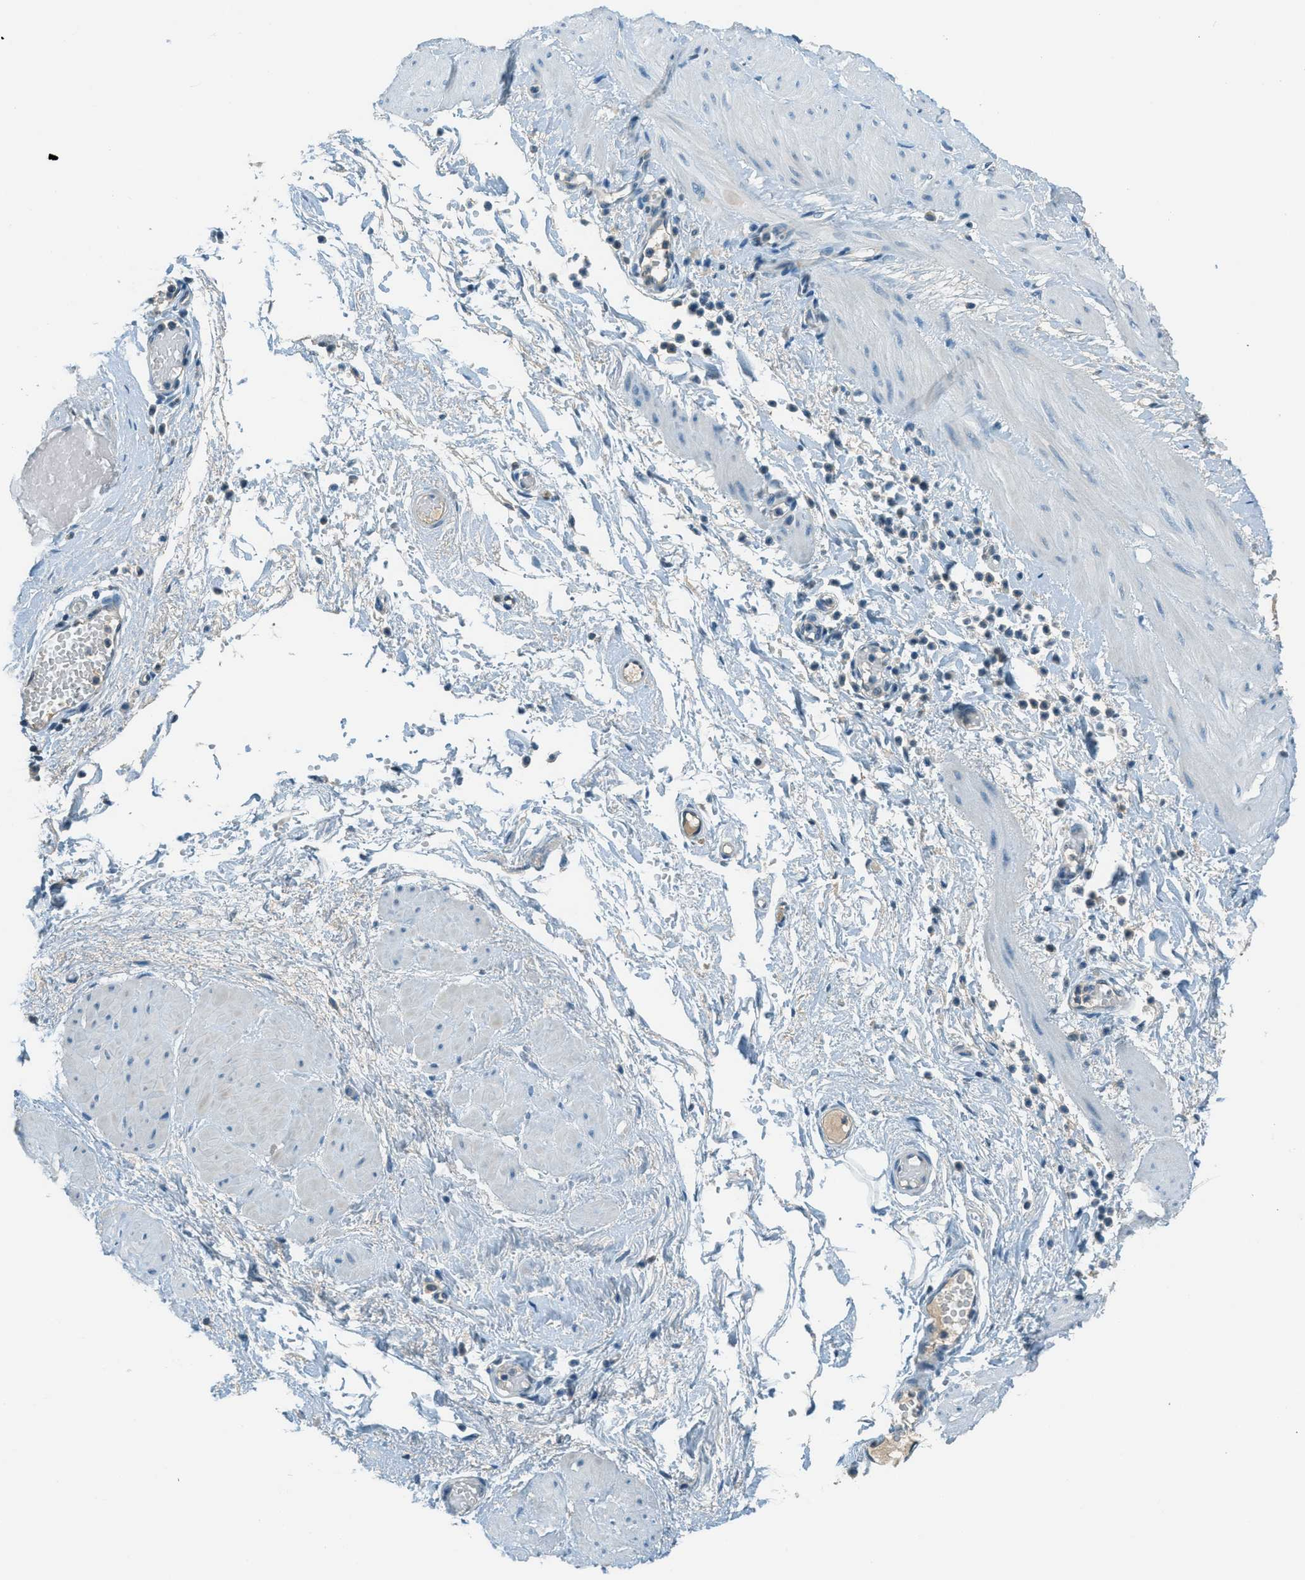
{"staining": {"intensity": "negative", "quantity": "none", "location": "none"}, "tissue": "adipose tissue", "cell_type": "Adipocytes", "image_type": "normal", "snomed": [{"axis": "morphology", "description": "Normal tissue, NOS"}, {"axis": "topography", "description": "Soft tissue"}, {"axis": "topography", "description": "Vascular tissue"}], "caption": "DAB (3,3'-diaminobenzidine) immunohistochemical staining of unremarkable adipose tissue demonstrates no significant positivity in adipocytes. (DAB (3,3'-diaminobenzidine) immunohistochemistry visualized using brightfield microscopy, high magnification).", "gene": "MSLN", "patient": {"sex": "female", "age": 35}}